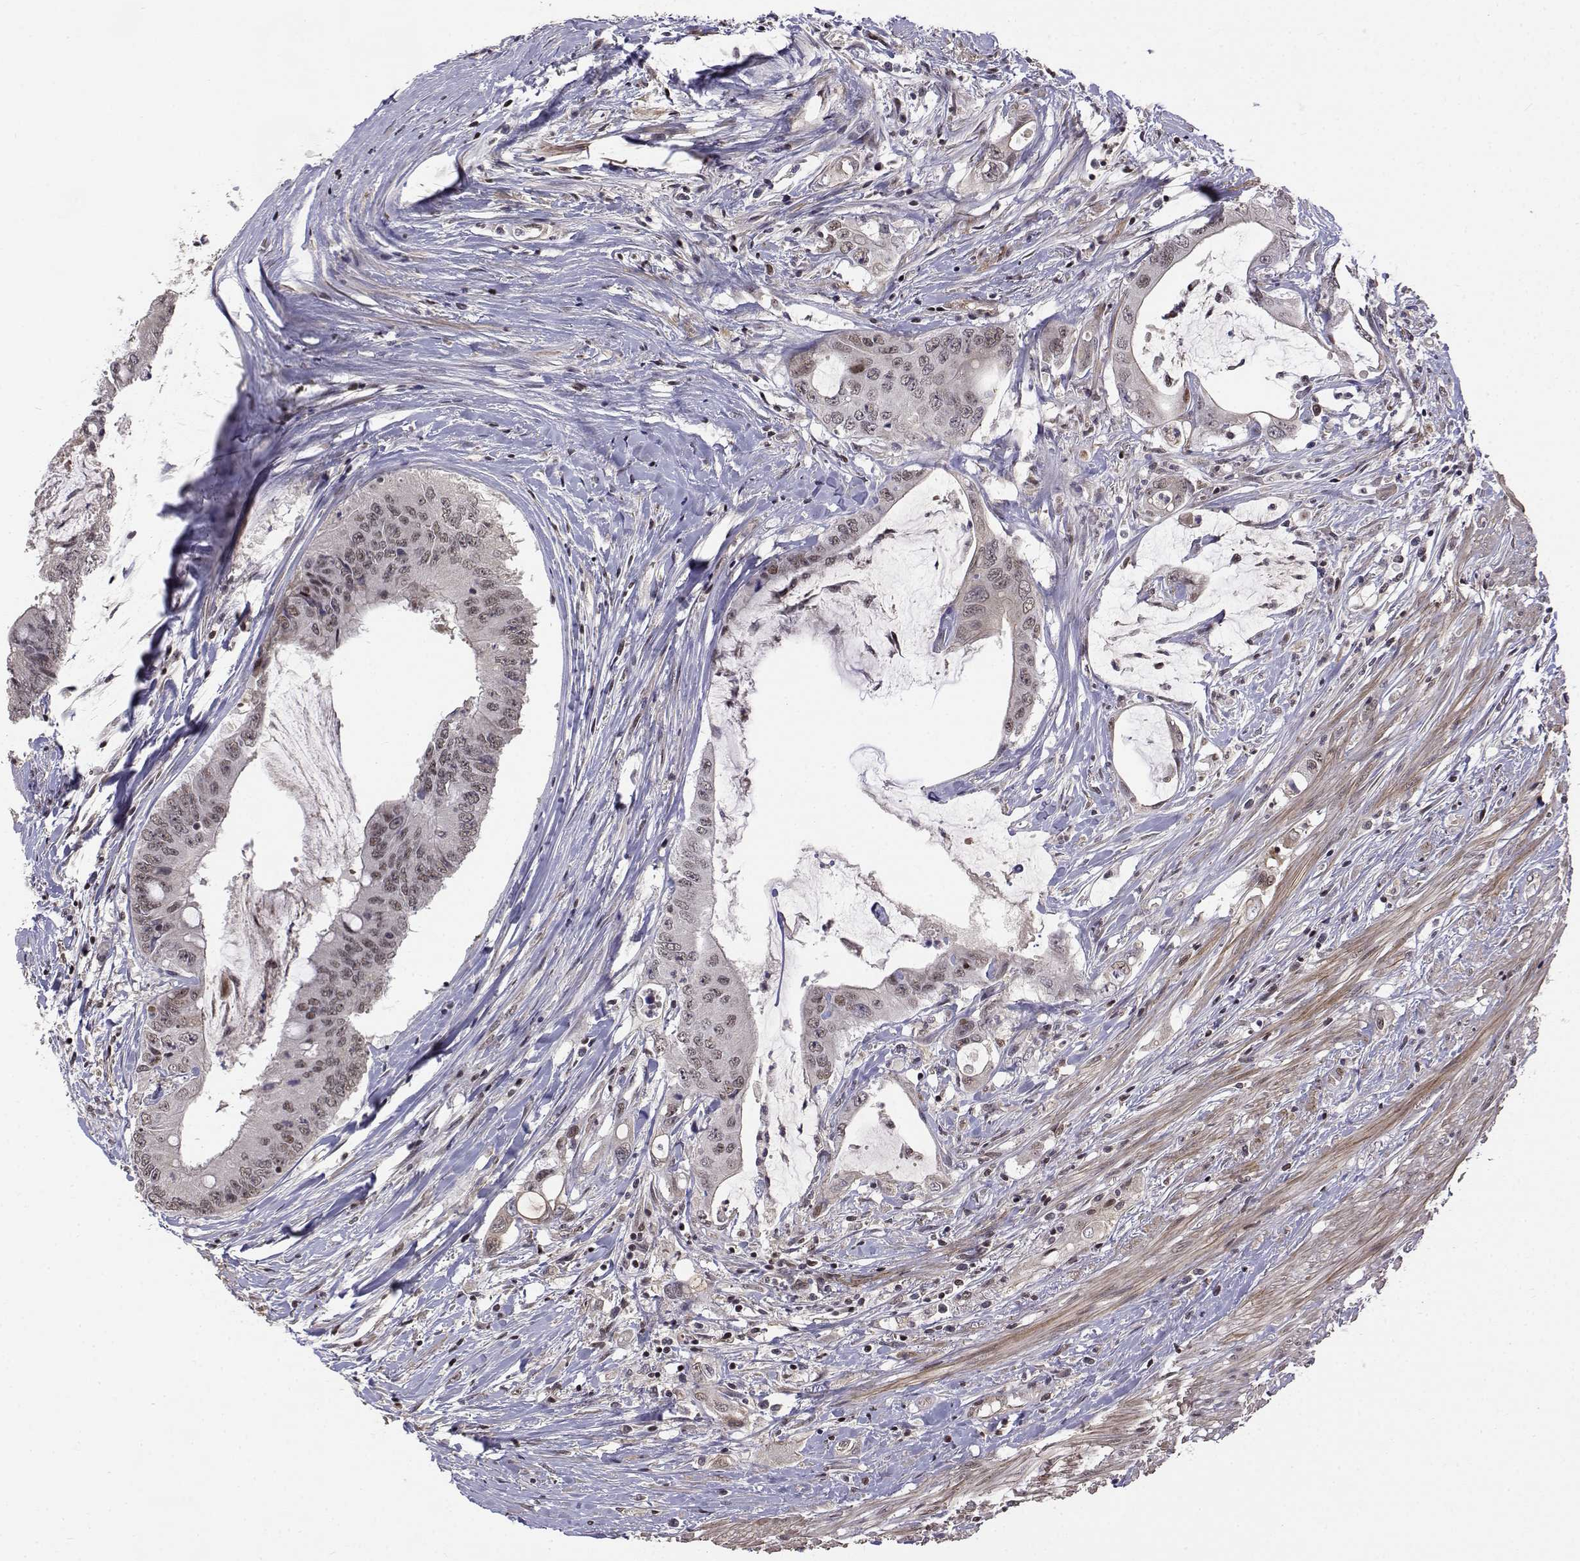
{"staining": {"intensity": "weak", "quantity": ">75%", "location": "nuclear"}, "tissue": "colorectal cancer", "cell_type": "Tumor cells", "image_type": "cancer", "snomed": [{"axis": "morphology", "description": "Adenocarcinoma, NOS"}, {"axis": "topography", "description": "Rectum"}], "caption": "This photomicrograph reveals immunohistochemistry (IHC) staining of colorectal cancer, with low weak nuclear staining in approximately >75% of tumor cells.", "gene": "ITGA7", "patient": {"sex": "male", "age": 59}}